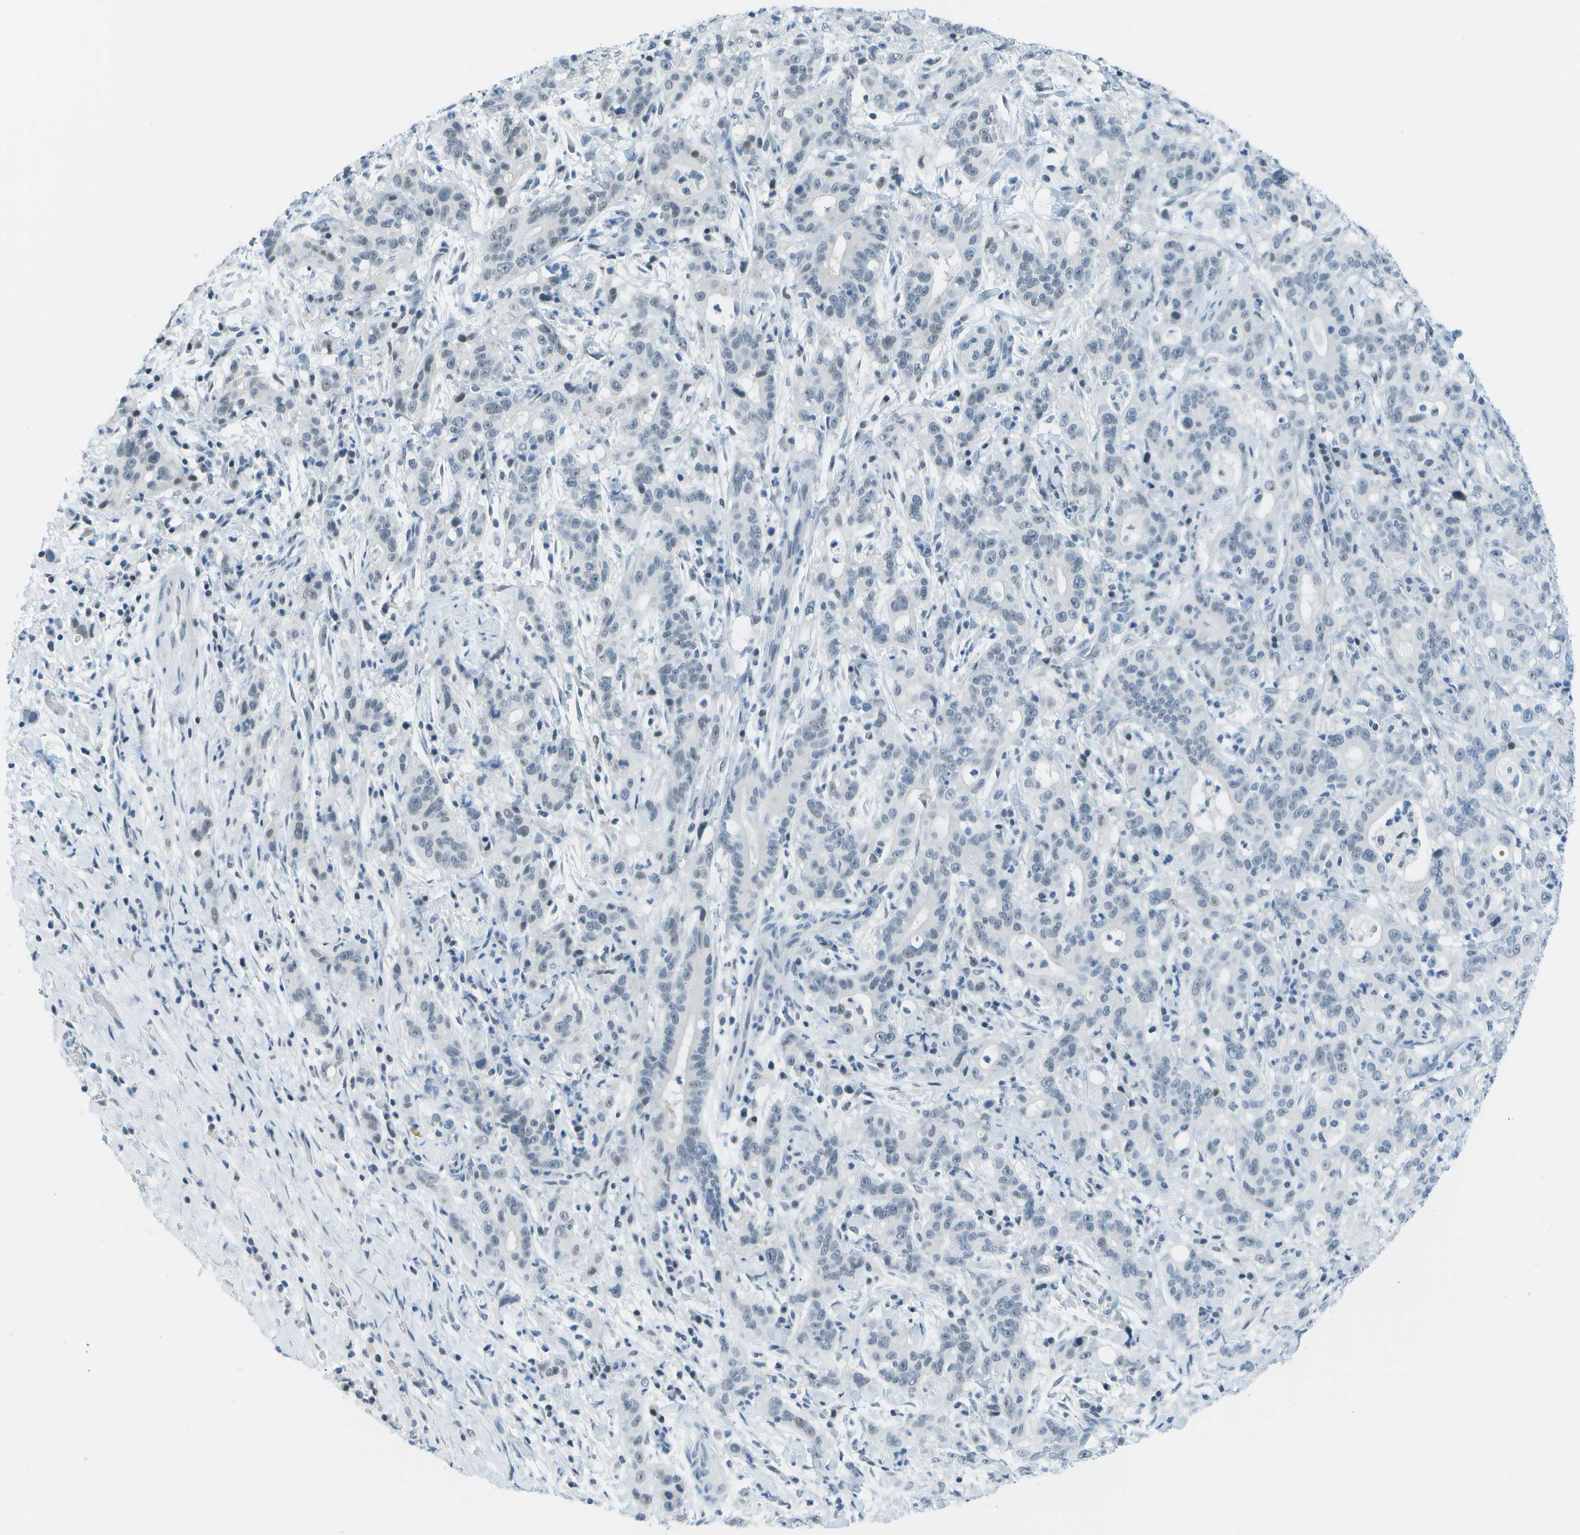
{"staining": {"intensity": "negative", "quantity": "none", "location": "none"}, "tissue": "liver cancer", "cell_type": "Tumor cells", "image_type": "cancer", "snomed": [{"axis": "morphology", "description": "Cholangiocarcinoma"}, {"axis": "topography", "description": "Liver"}], "caption": "Human liver cancer (cholangiocarcinoma) stained for a protein using immunohistochemistry (IHC) shows no expression in tumor cells.", "gene": "NEK11", "patient": {"sex": "female", "age": 38}}